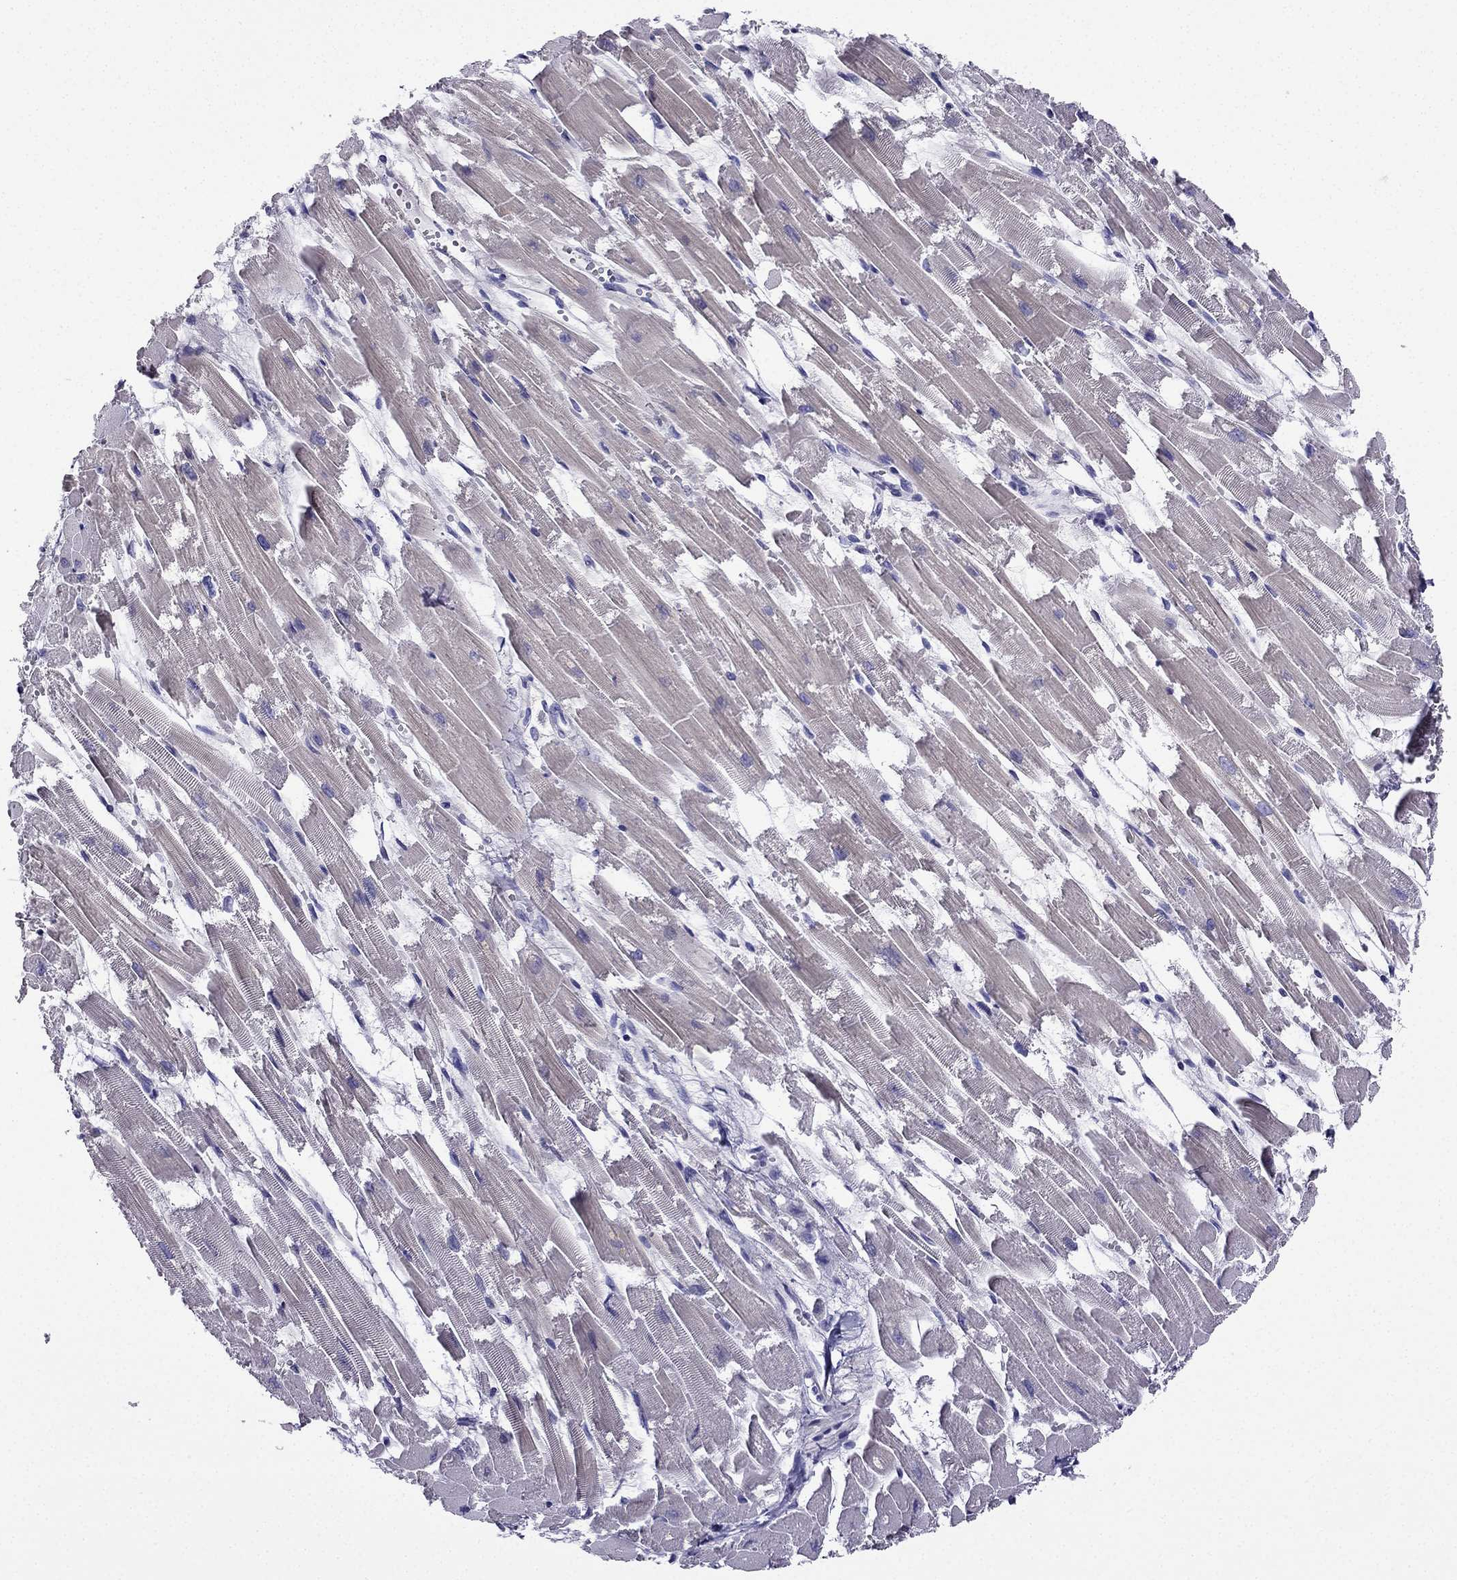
{"staining": {"intensity": "negative", "quantity": "none", "location": "none"}, "tissue": "heart muscle", "cell_type": "Cardiomyocytes", "image_type": "normal", "snomed": [{"axis": "morphology", "description": "Normal tissue, NOS"}, {"axis": "topography", "description": "Heart"}], "caption": "A histopathology image of human heart muscle is negative for staining in cardiomyocytes. (DAB immunohistochemistry with hematoxylin counter stain).", "gene": "KCNJ10", "patient": {"sex": "female", "age": 52}}